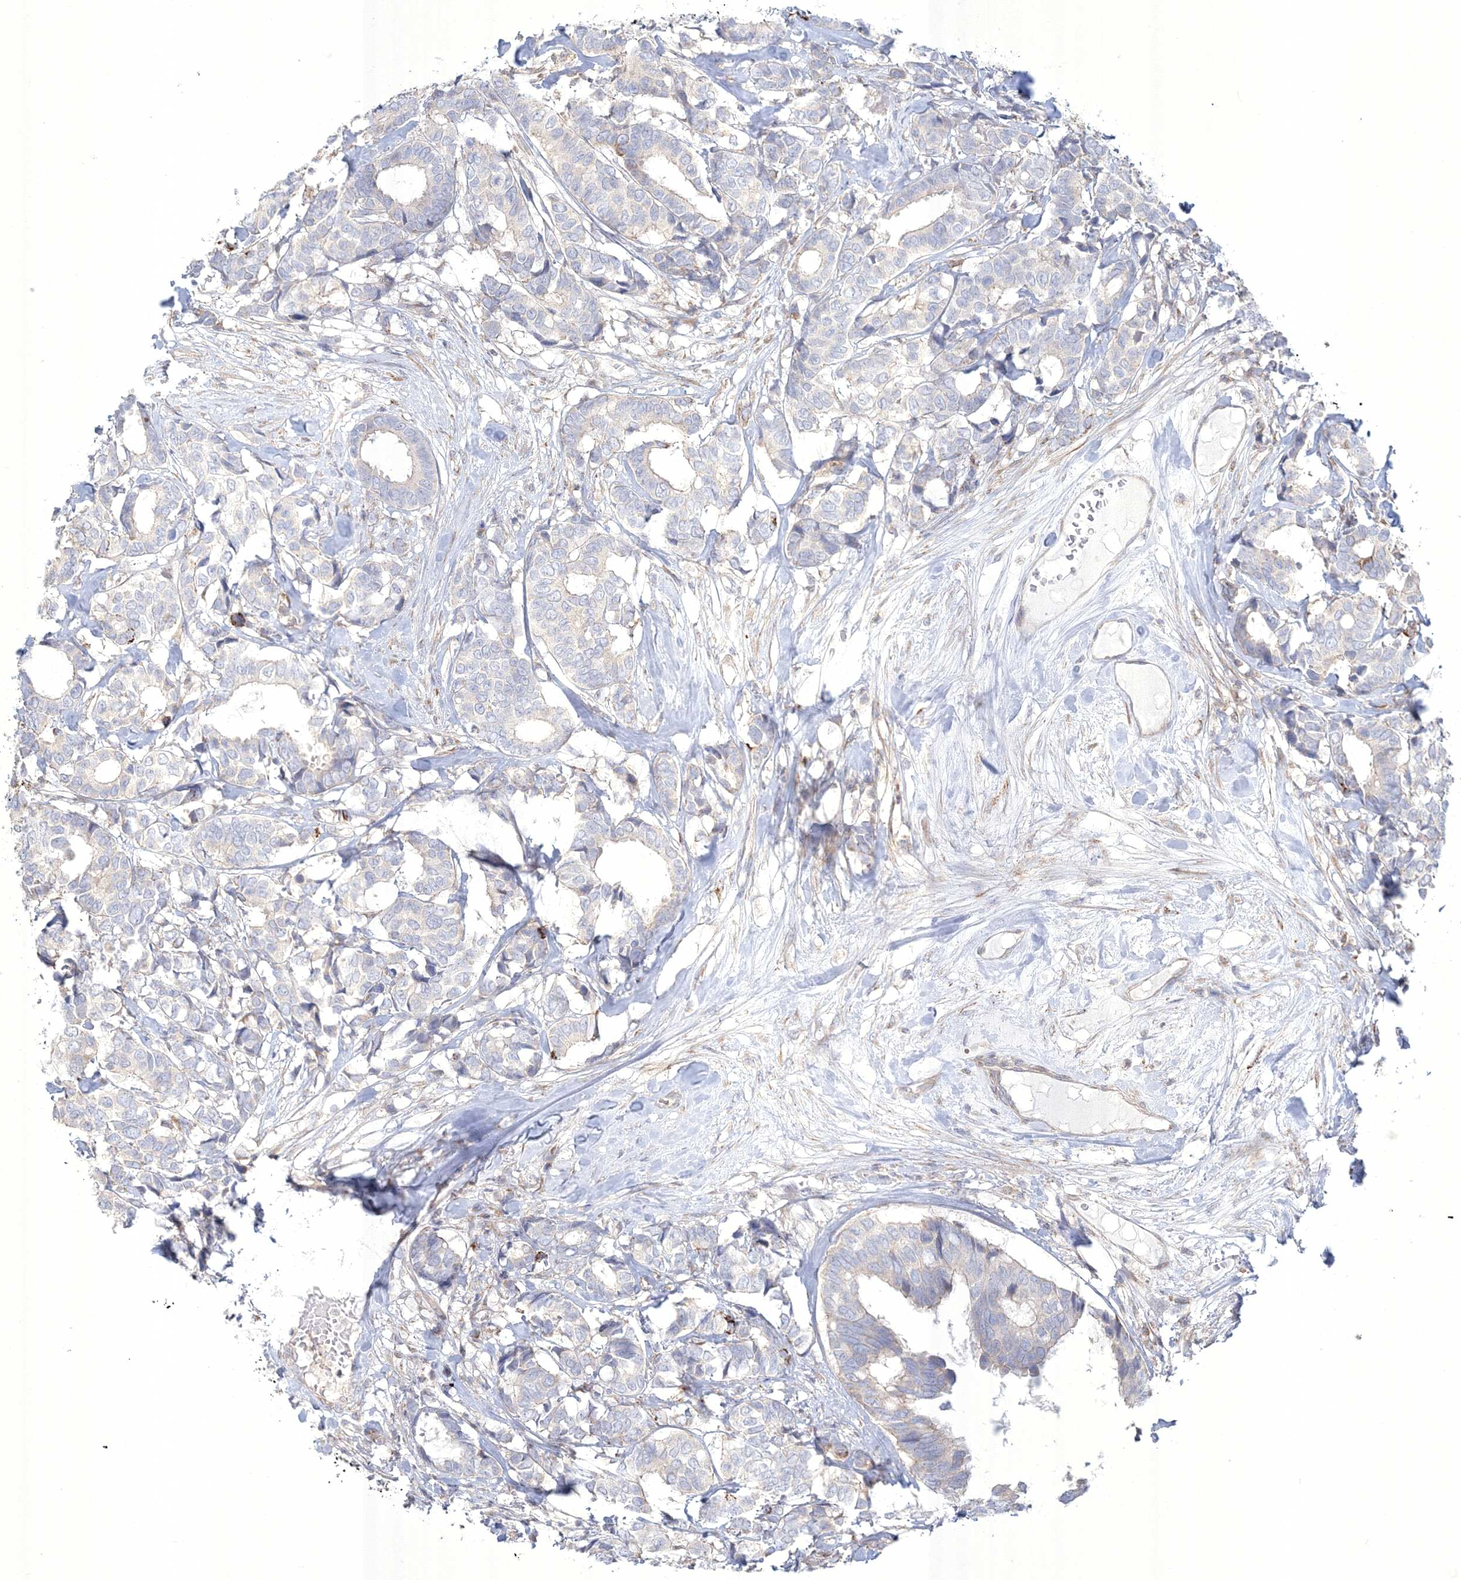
{"staining": {"intensity": "negative", "quantity": "none", "location": "none"}, "tissue": "breast cancer", "cell_type": "Tumor cells", "image_type": "cancer", "snomed": [{"axis": "morphology", "description": "Duct carcinoma"}, {"axis": "topography", "description": "Breast"}], "caption": "A histopathology image of breast cancer stained for a protein reveals no brown staining in tumor cells.", "gene": "WDR49", "patient": {"sex": "female", "age": 87}}